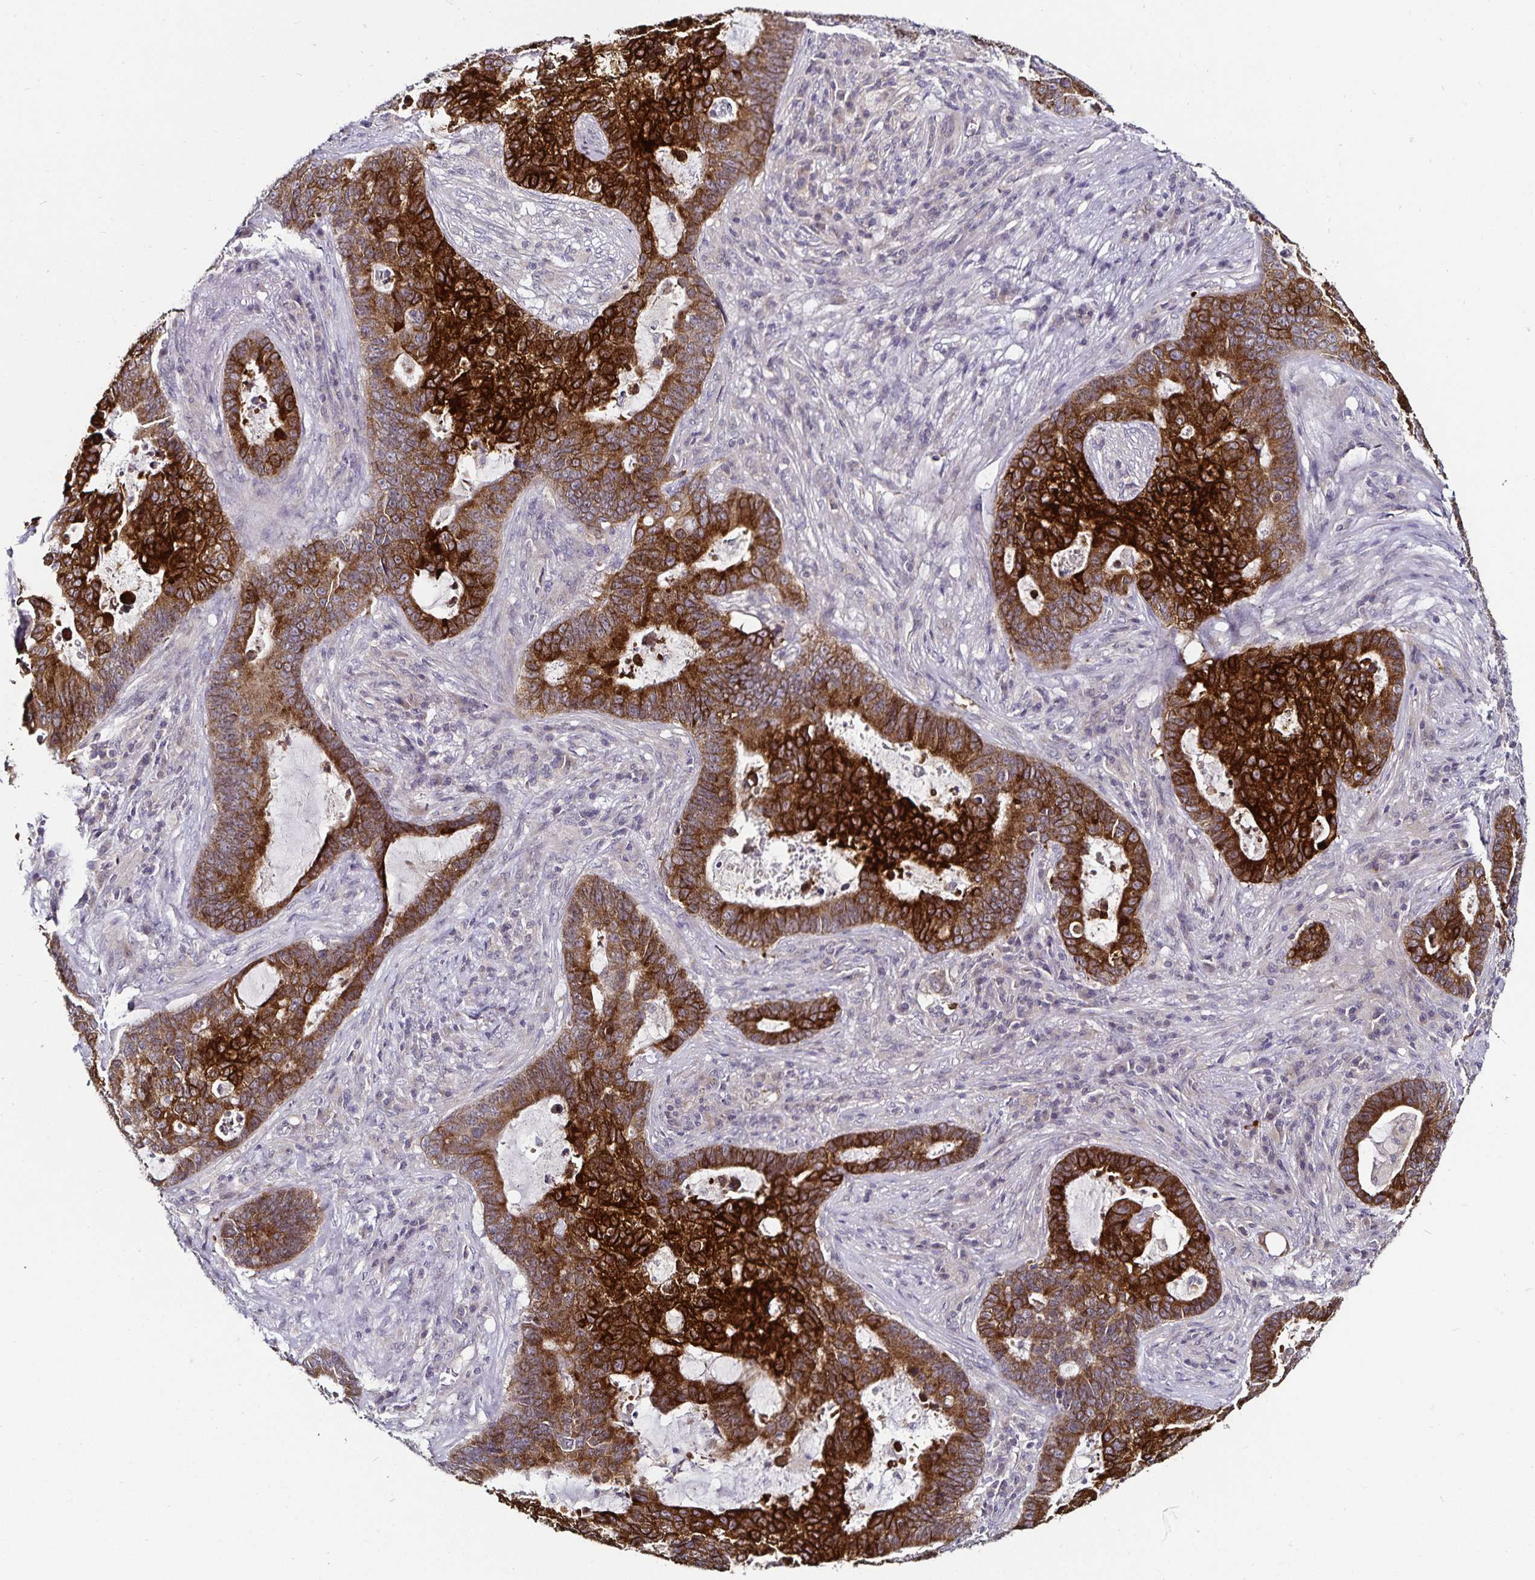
{"staining": {"intensity": "strong", "quantity": "25%-75%", "location": "cytoplasmic/membranous"}, "tissue": "lung cancer", "cell_type": "Tumor cells", "image_type": "cancer", "snomed": [{"axis": "morphology", "description": "Aneuploidy"}, {"axis": "morphology", "description": "Adenocarcinoma, NOS"}, {"axis": "morphology", "description": "Adenocarcinoma primary or metastatic"}, {"axis": "topography", "description": "Lung"}], "caption": "Human lung cancer stained with a brown dye demonstrates strong cytoplasmic/membranous positive staining in about 25%-75% of tumor cells.", "gene": "ACSL5", "patient": {"sex": "female", "age": 75}}